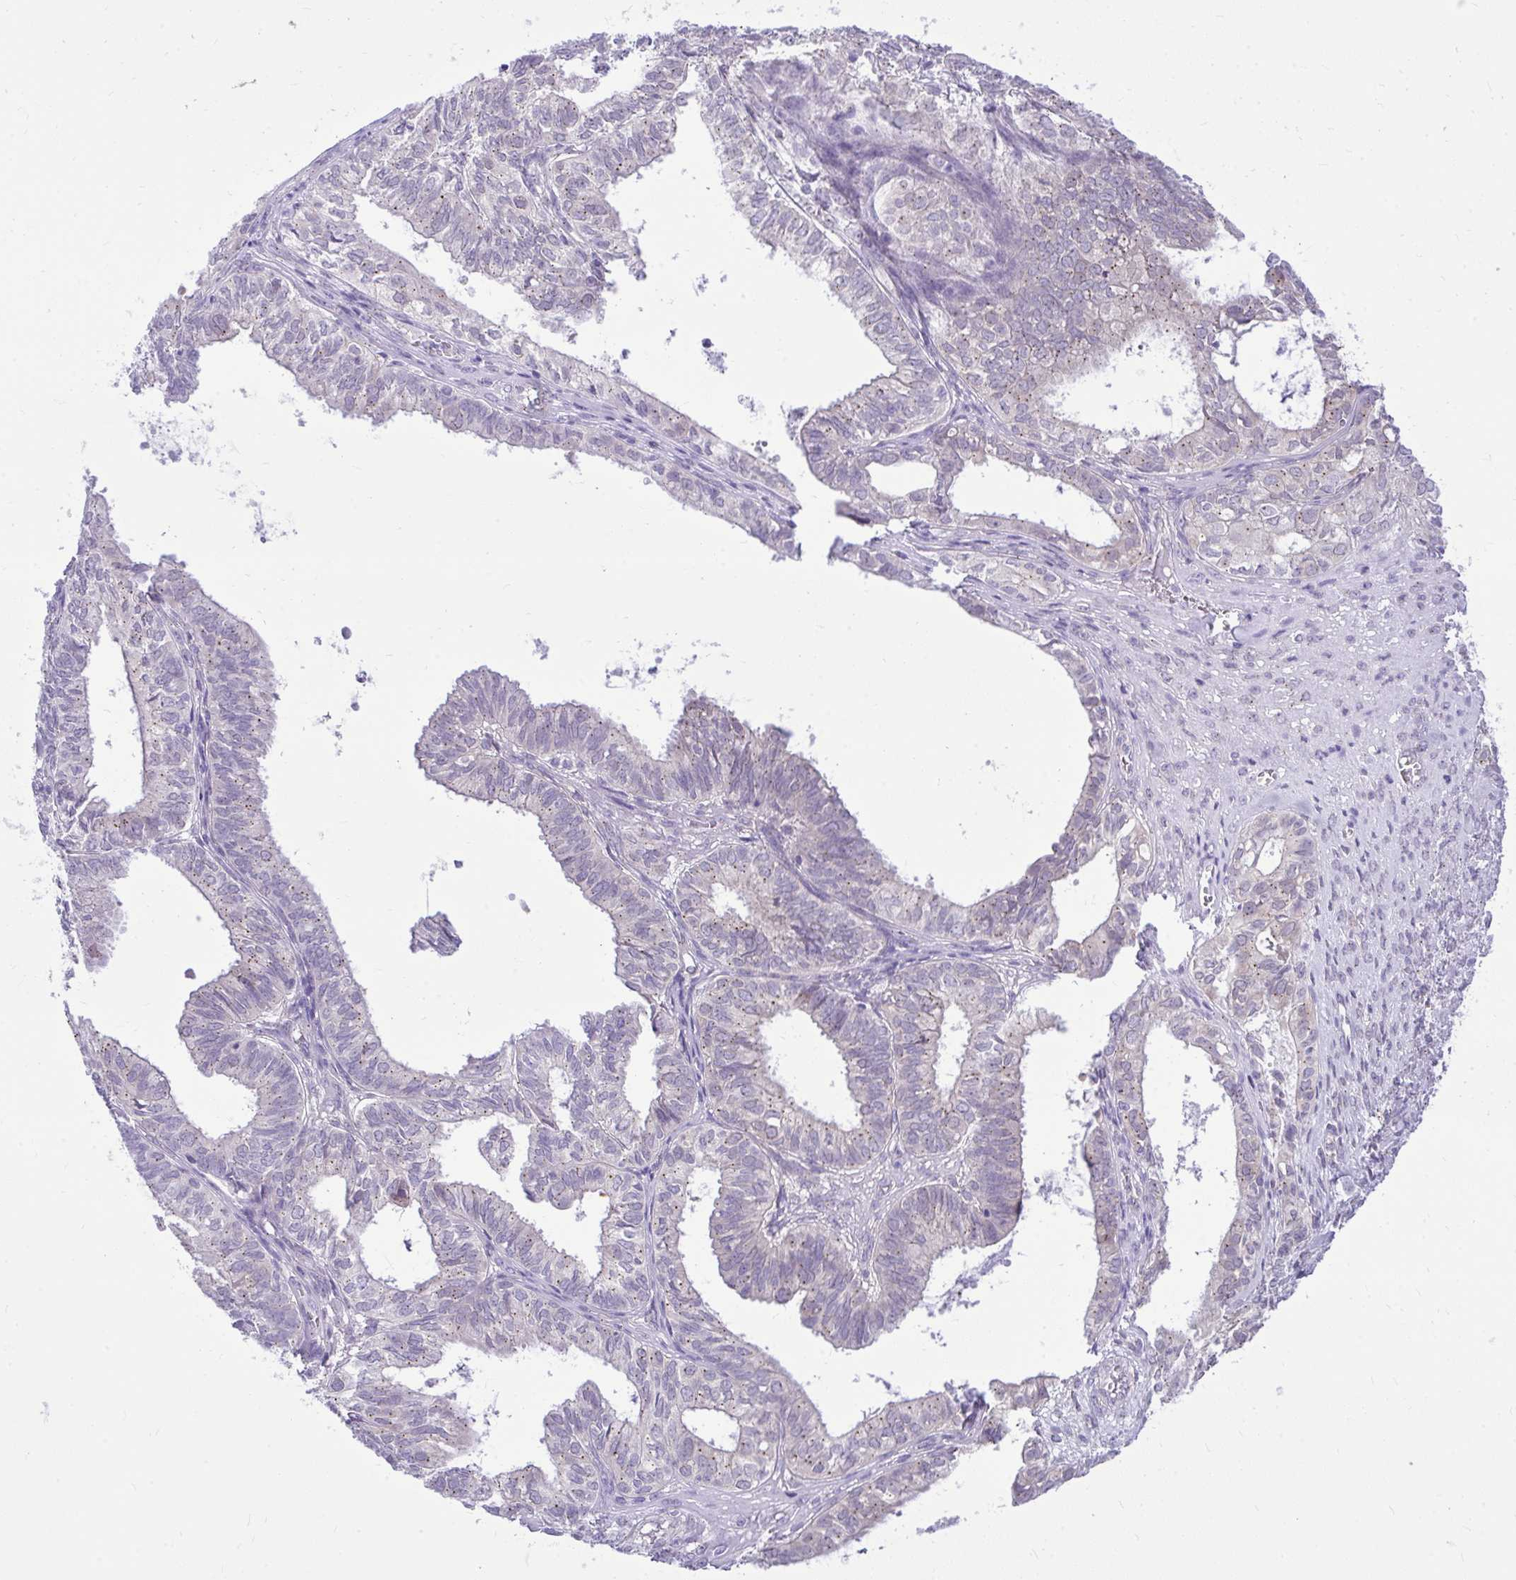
{"staining": {"intensity": "weak", "quantity": "25%-75%", "location": "cytoplasmic/membranous"}, "tissue": "ovarian cancer", "cell_type": "Tumor cells", "image_type": "cancer", "snomed": [{"axis": "morphology", "description": "Carcinoma, endometroid"}, {"axis": "topography", "description": "Ovary"}], "caption": "Ovarian cancer (endometroid carcinoma) tissue exhibits weak cytoplasmic/membranous staining in about 25%-75% of tumor cells, visualized by immunohistochemistry.", "gene": "CEACAM18", "patient": {"sex": "female", "age": 64}}